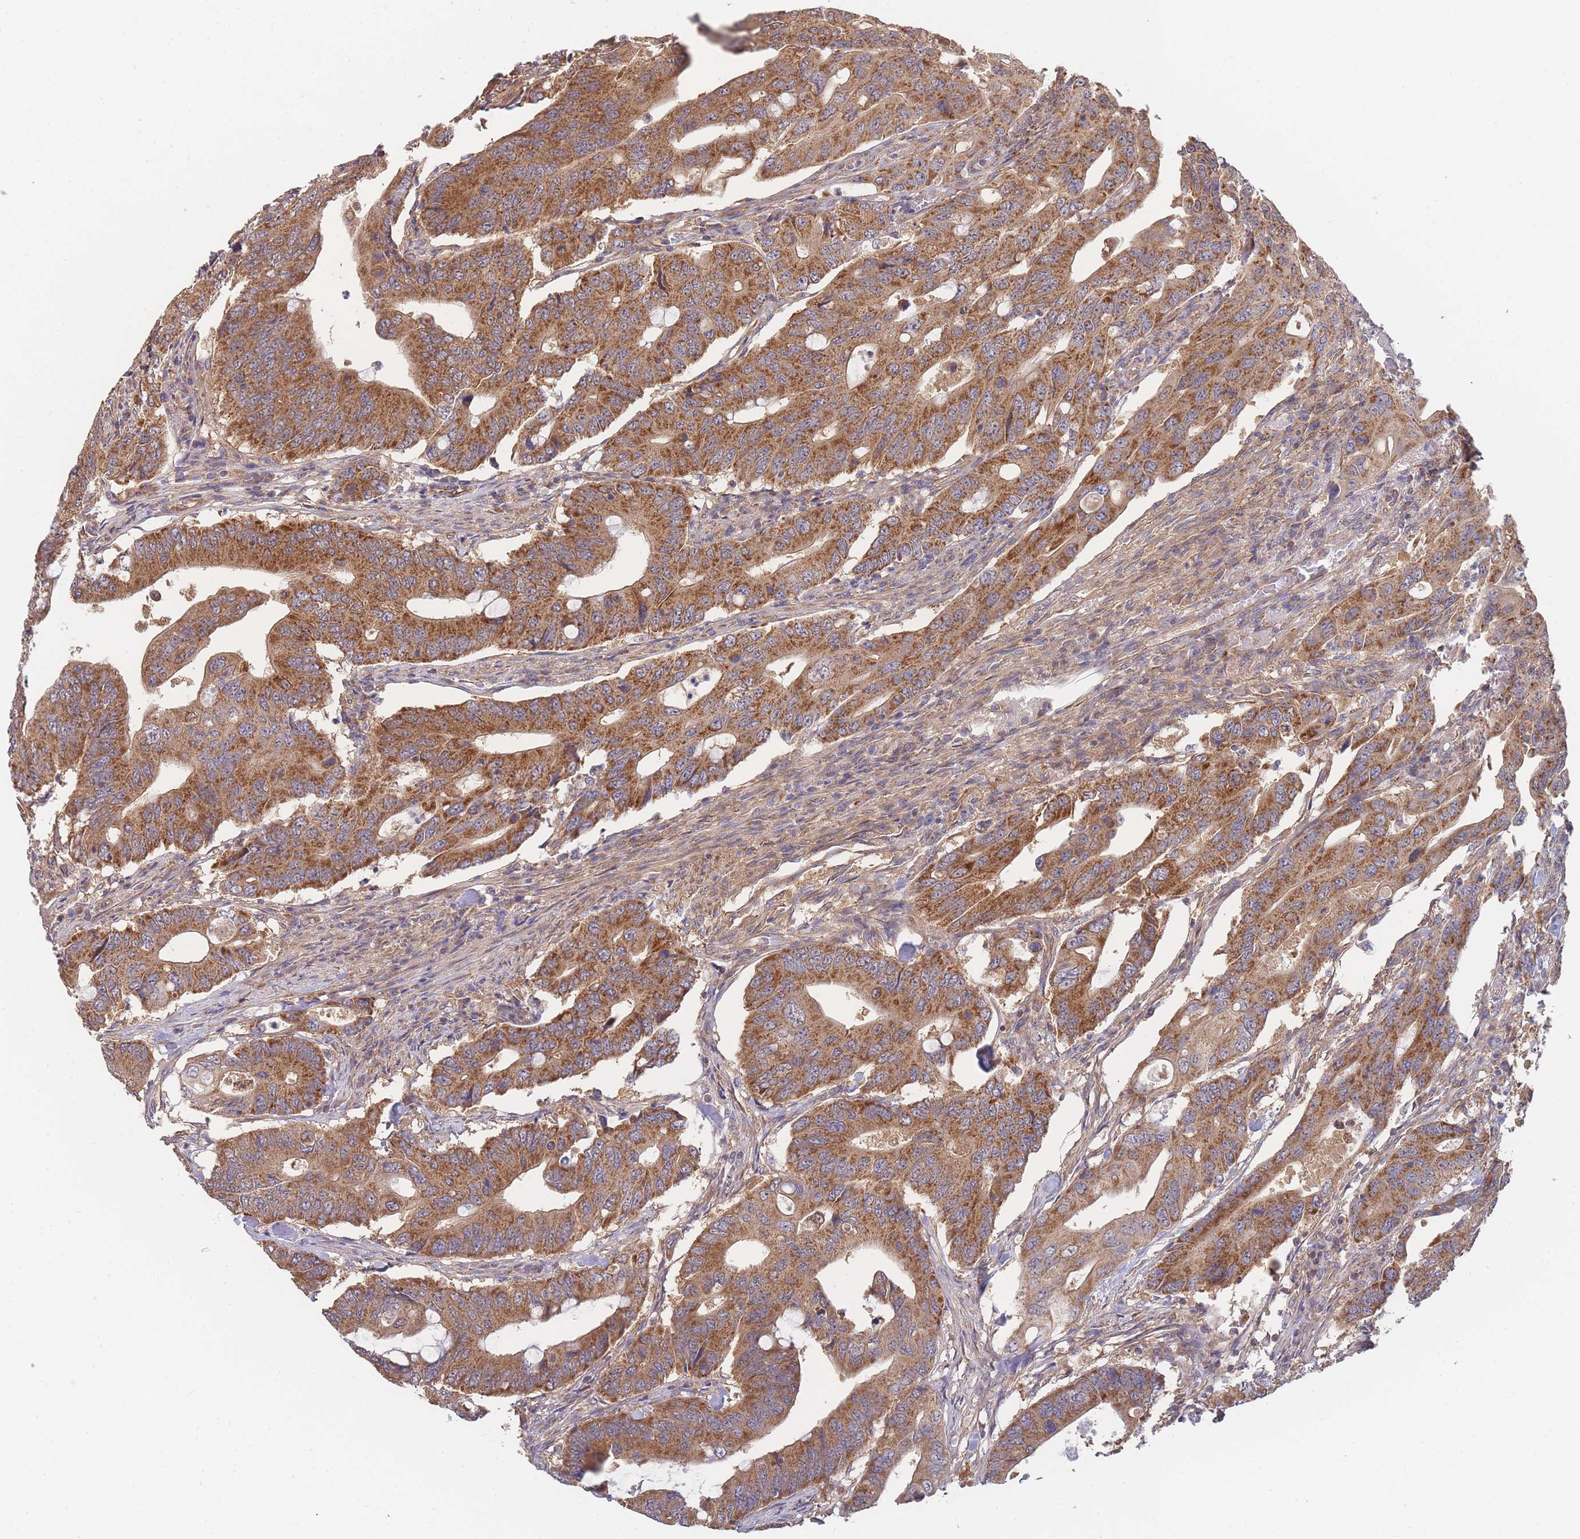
{"staining": {"intensity": "strong", "quantity": ">75%", "location": "cytoplasmic/membranous"}, "tissue": "colorectal cancer", "cell_type": "Tumor cells", "image_type": "cancer", "snomed": [{"axis": "morphology", "description": "Adenocarcinoma, NOS"}, {"axis": "topography", "description": "Colon"}], "caption": "A brown stain shows strong cytoplasmic/membranous staining of a protein in adenocarcinoma (colorectal) tumor cells.", "gene": "MRPS18B", "patient": {"sex": "male", "age": 71}}